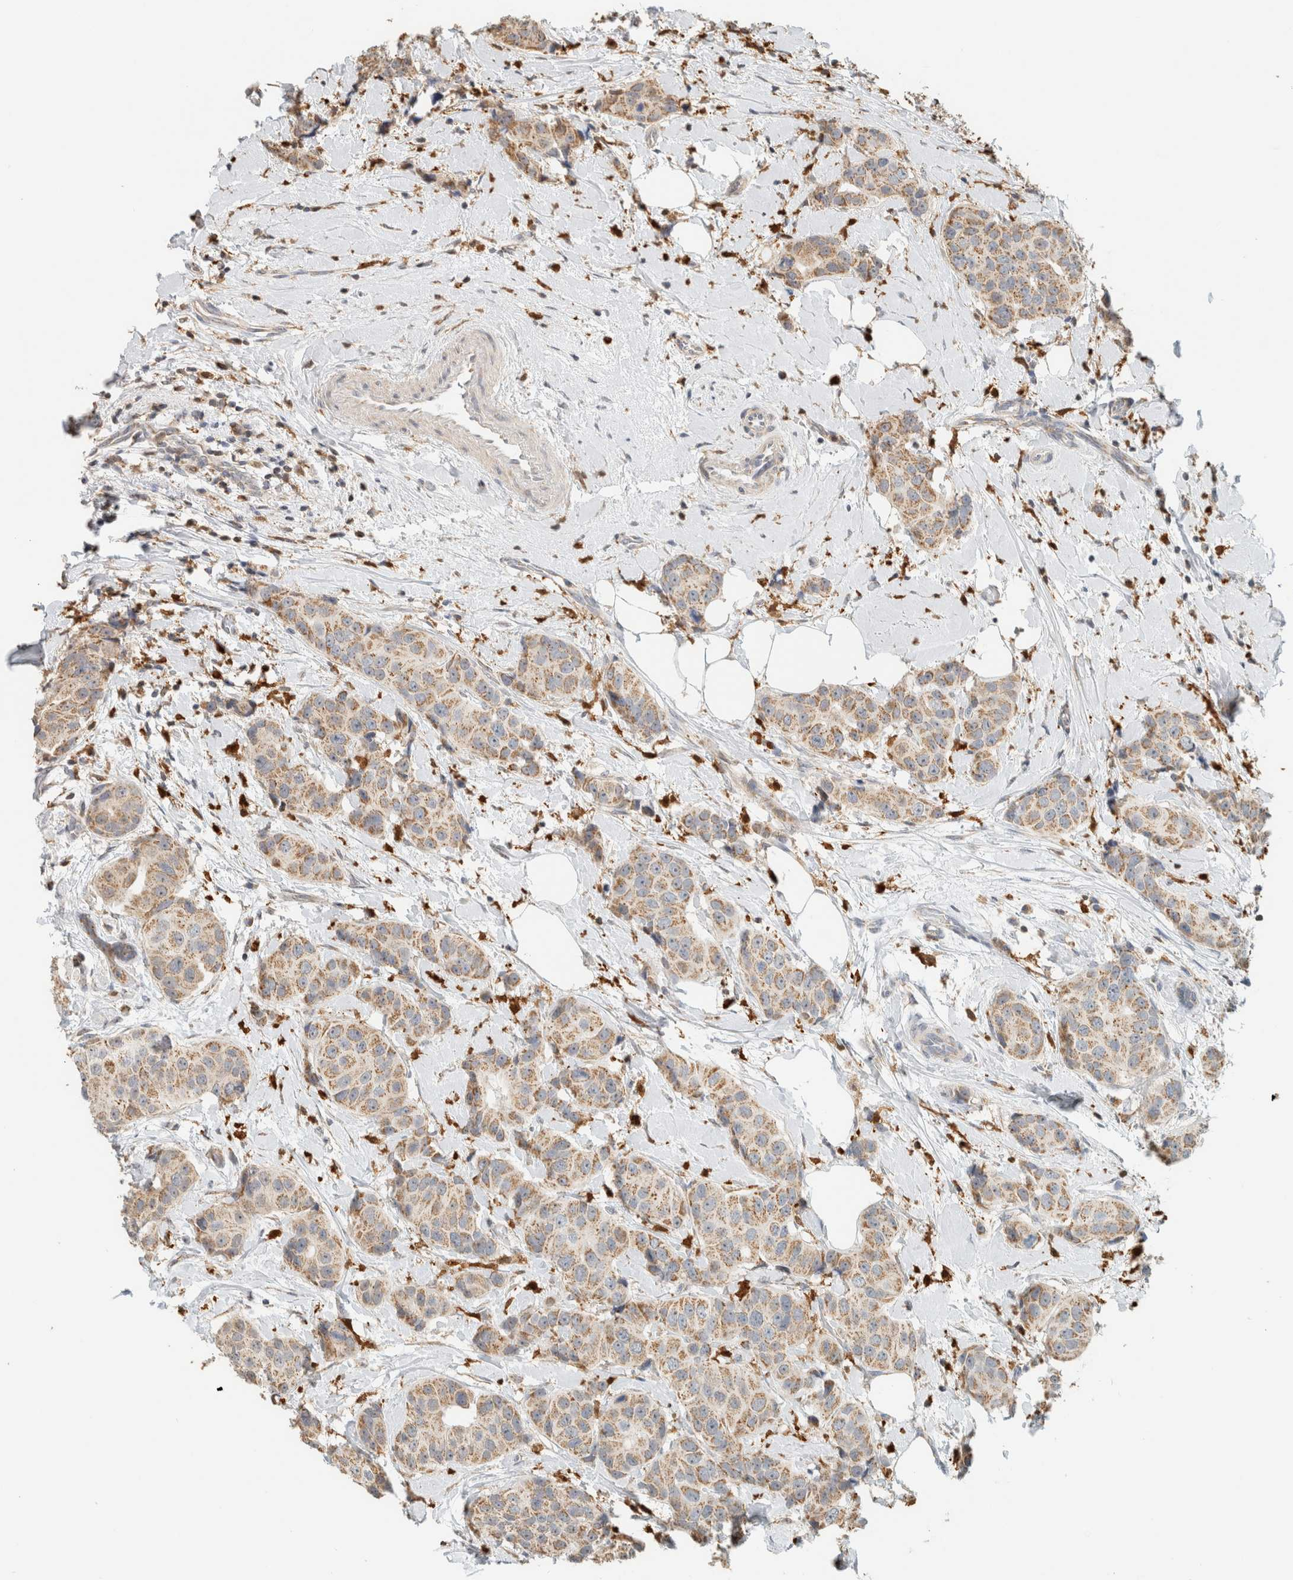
{"staining": {"intensity": "weak", "quantity": ">75%", "location": "cytoplasmic/membranous"}, "tissue": "breast cancer", "cell_type": "Tumor cells", "image_type": "cancer", "snomed": [{"axis": "morphology", "description": "Normal tissue, NOS"}, {"axis": "morphology", "description": "Duct carcinoma"}, {"axis": "topography", "description": "Breast"}], "caption": "Immunohistochemistry (IHC) of infiltrating ductal carcinoma (breast) shows low levels of weak cytoplasmic/membranous positivity in about >75% of tumor cells.", "gene": "CAPG", "patient": {"sex": "female", "age": 39}}